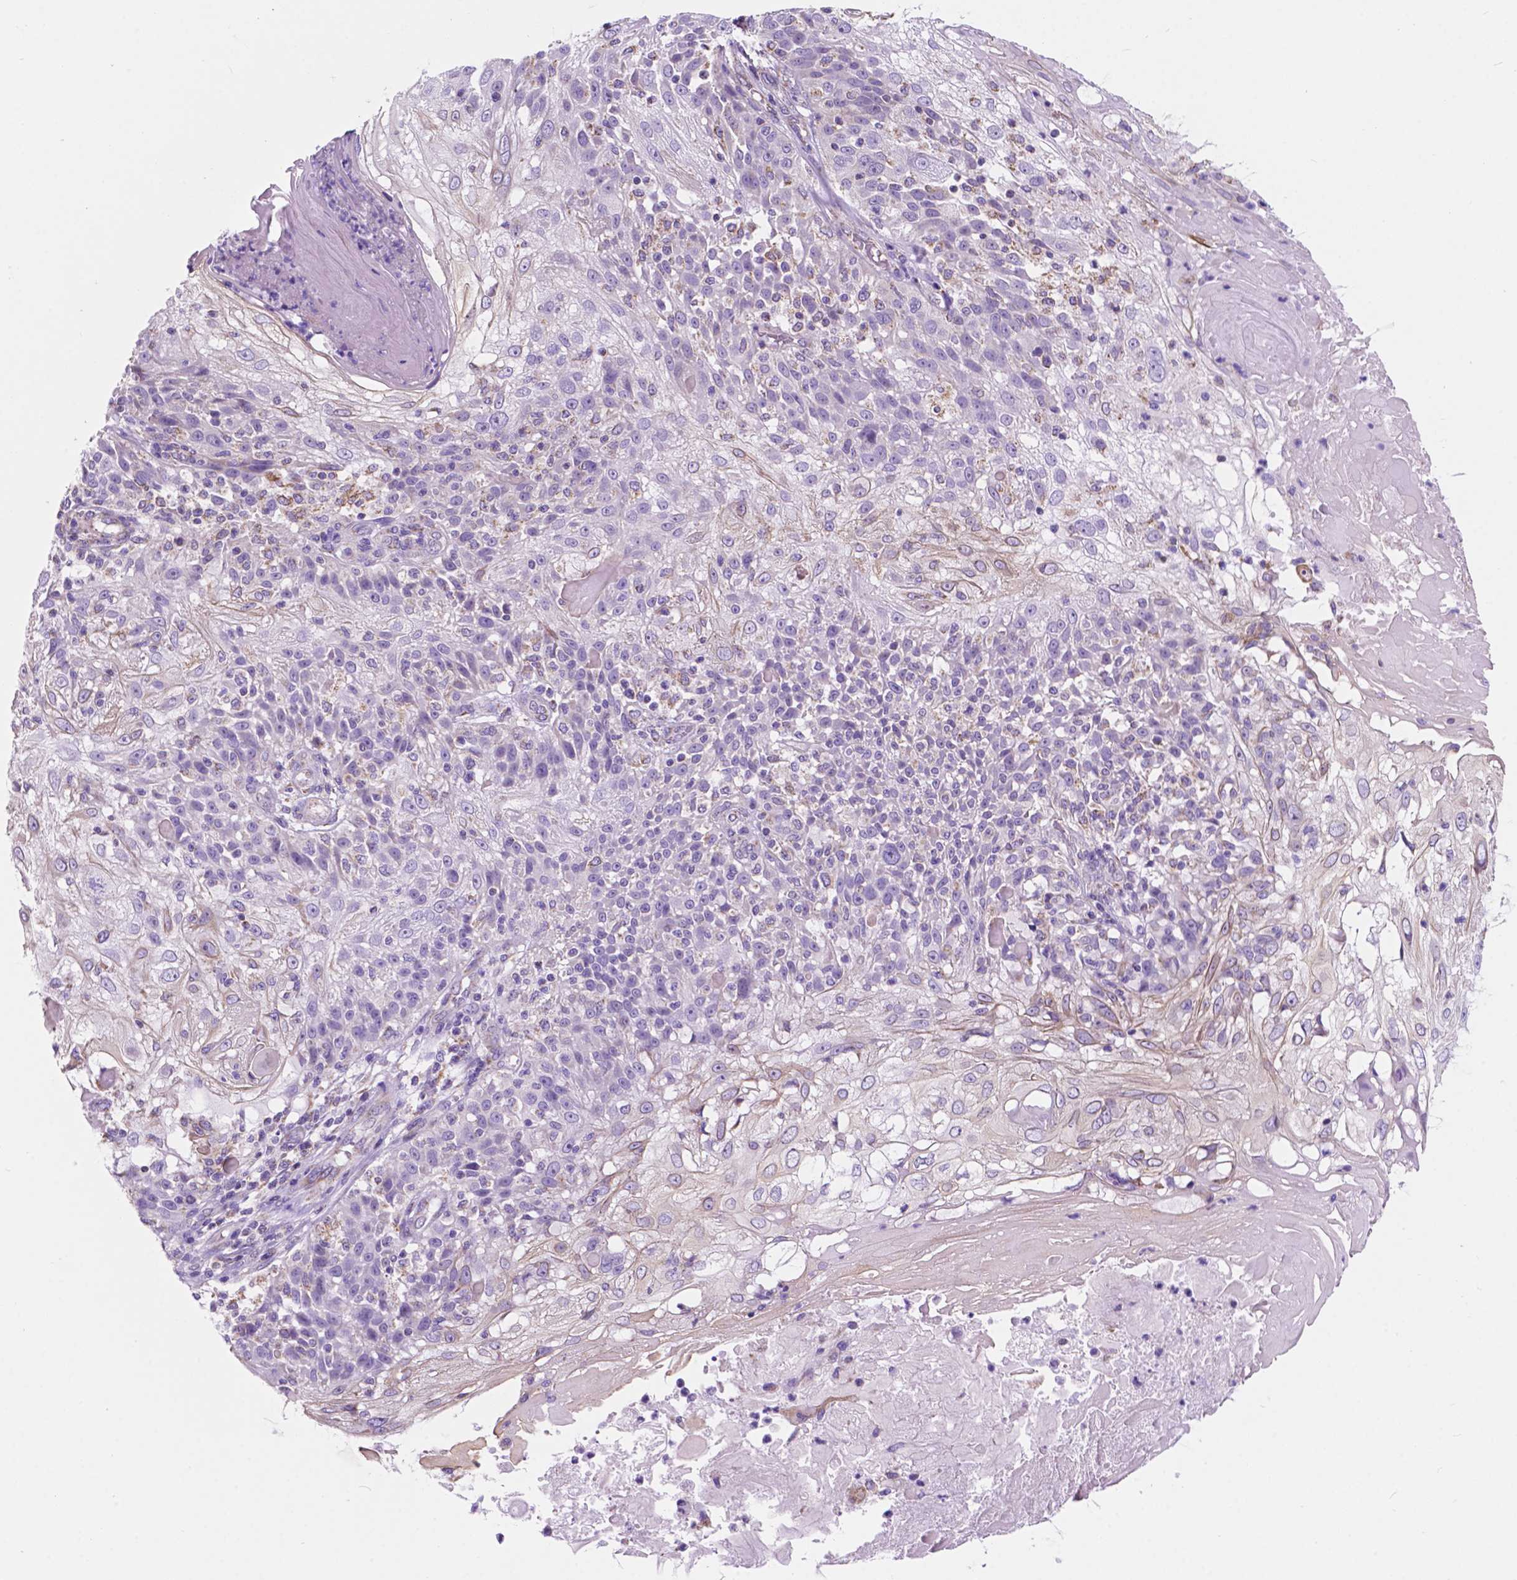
{"staining": {"intensity": "negative", "quantity": "none", "location": "none"}, "tissue": "skin cancer", "cell_type": "Tumor cells", "image_type": "cancer", "snomed": [{"axis": "morphology", "description": "Normal tissue, NOS"}, {"axis": "morphology", "description": "Squamous cell carcinoma, NOS"}, {"axis": "topography", "description": "Skin"}], "caption": "This is an IHC image of squamous cell carcinoma (skin). There is no expression in tumor cells.", "gene": "TRPV5", "patient": {"sex": "female", "age": 83}}